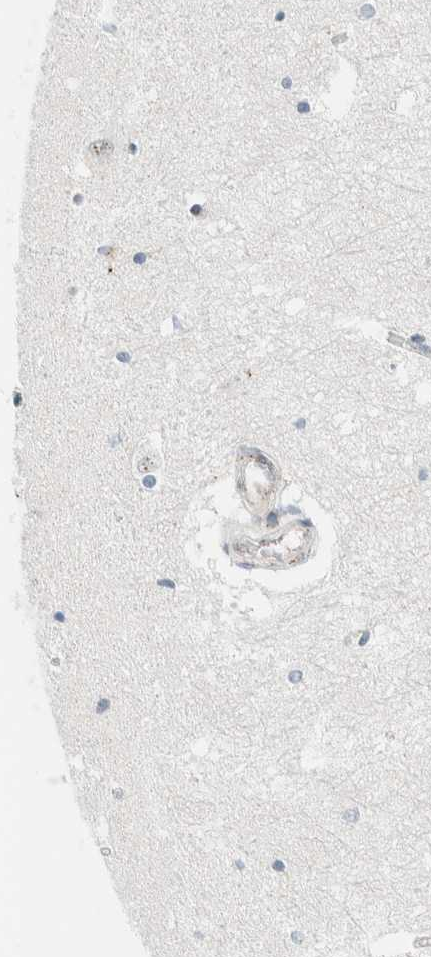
{"staining": {"intensity": "negative", "quantity": "none", "location": "none"}, "tissue": "hippocampus", "cell_type": "Glial cells", "image_type": "normal", "snomed": [{"axis": "morphology", "description": "Normal tissue, NOS"}, {"axis": "topography", "description": "Hippocampus"}], "caption": "The IHC histopathology image has no significant expression in glial cells of hippocampus.", "gene": "CYSRT1", "patient": {"sex": "male", "age": 70}}